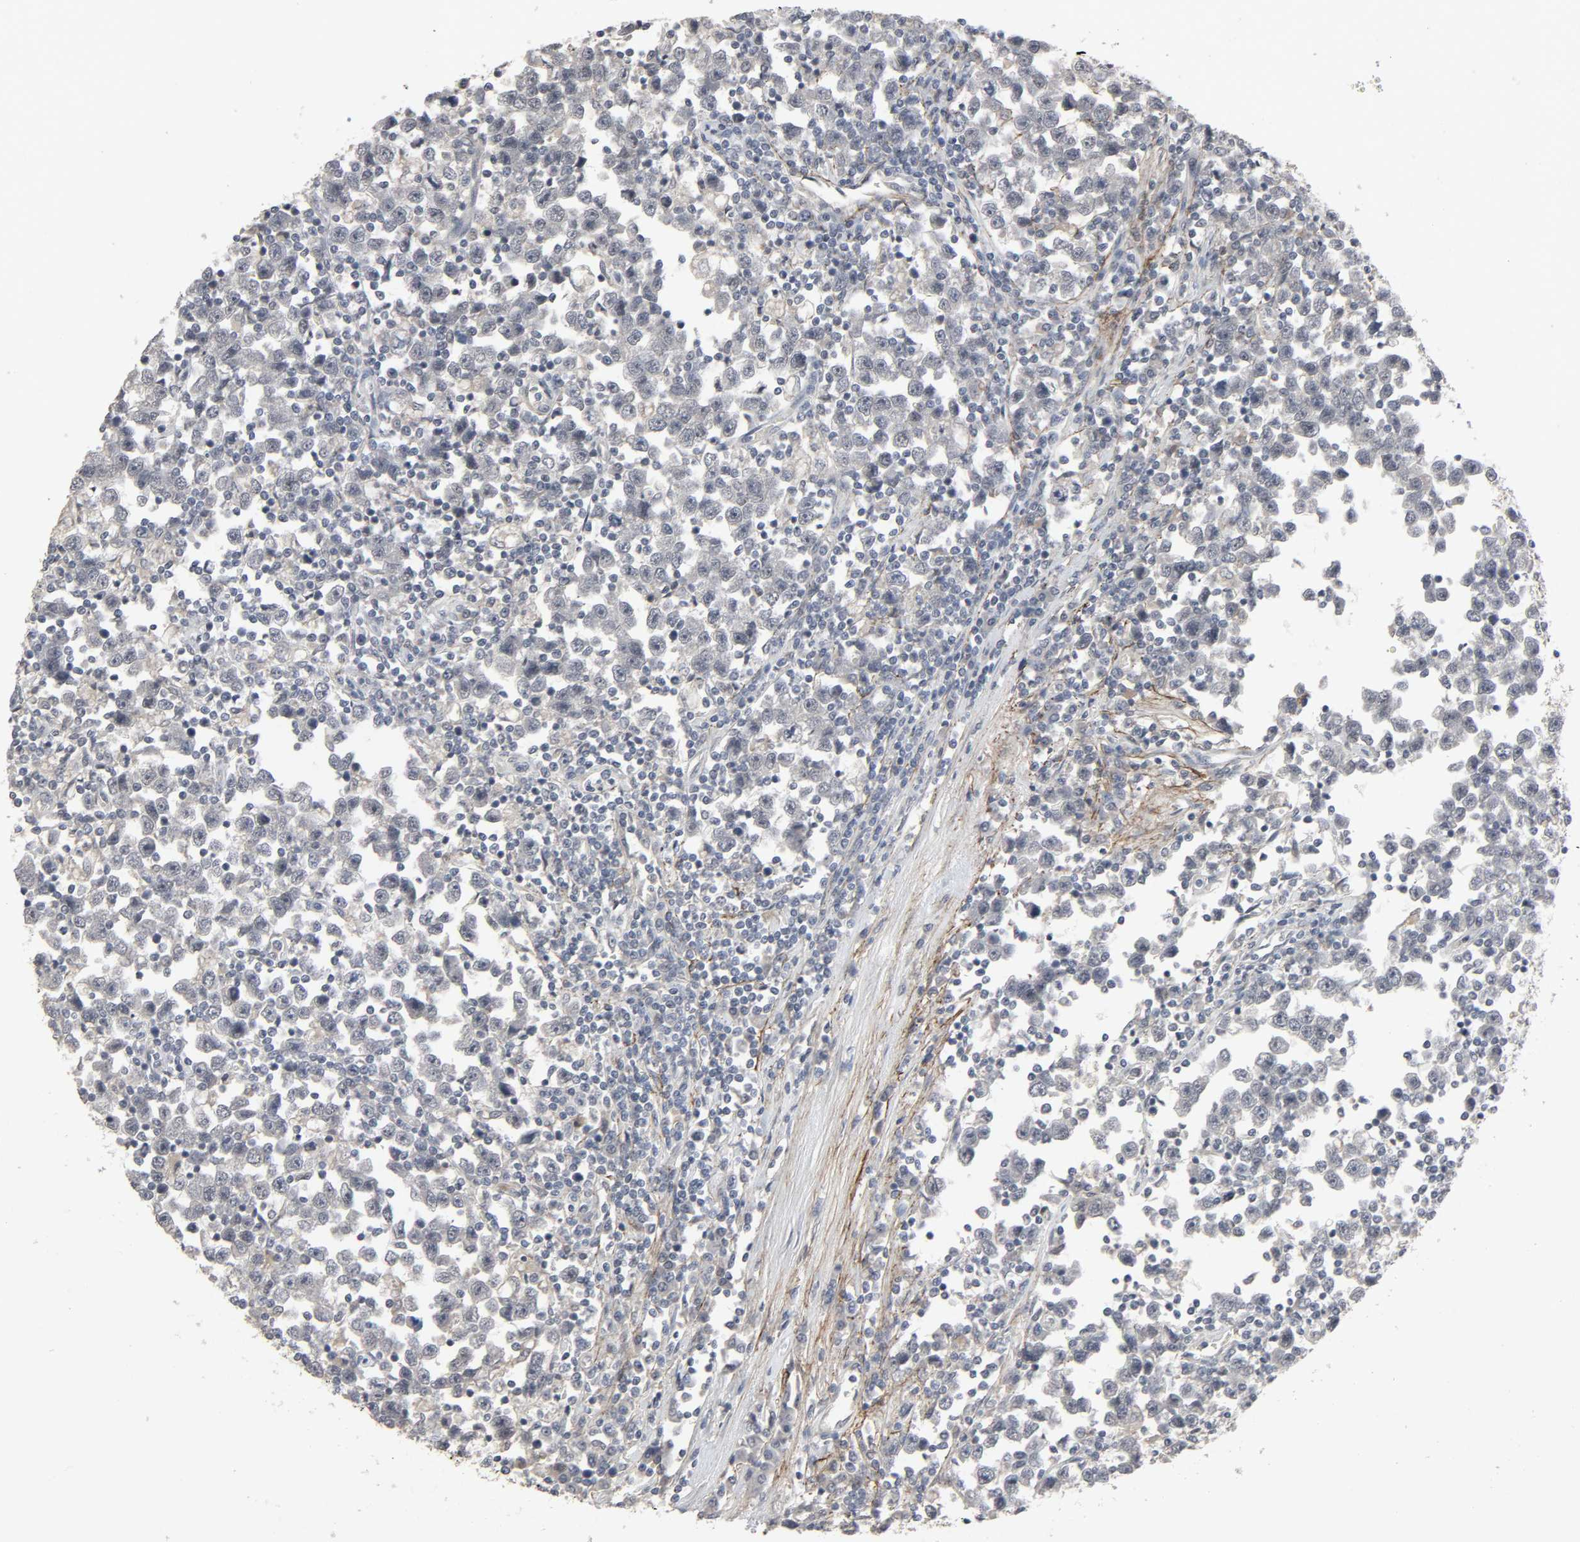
{"staining": {"intensity": "negative", "quantity": "none", "location": "none"}, "tissue": "testis cancer", "cell_type": "Tumor cells", "image_type": "cancer", "snomed": [{"axis": "morphology", "description": "Seminoma, NOS"}, {"axis": "topography", "description": "Testis"}], "caption": "Human testis cancer (seminoma) stained for a protein using IHC displays no staining in tumor cells.", "gene": "ZNF222", "patient": {"sex": "male", "age": 43}}